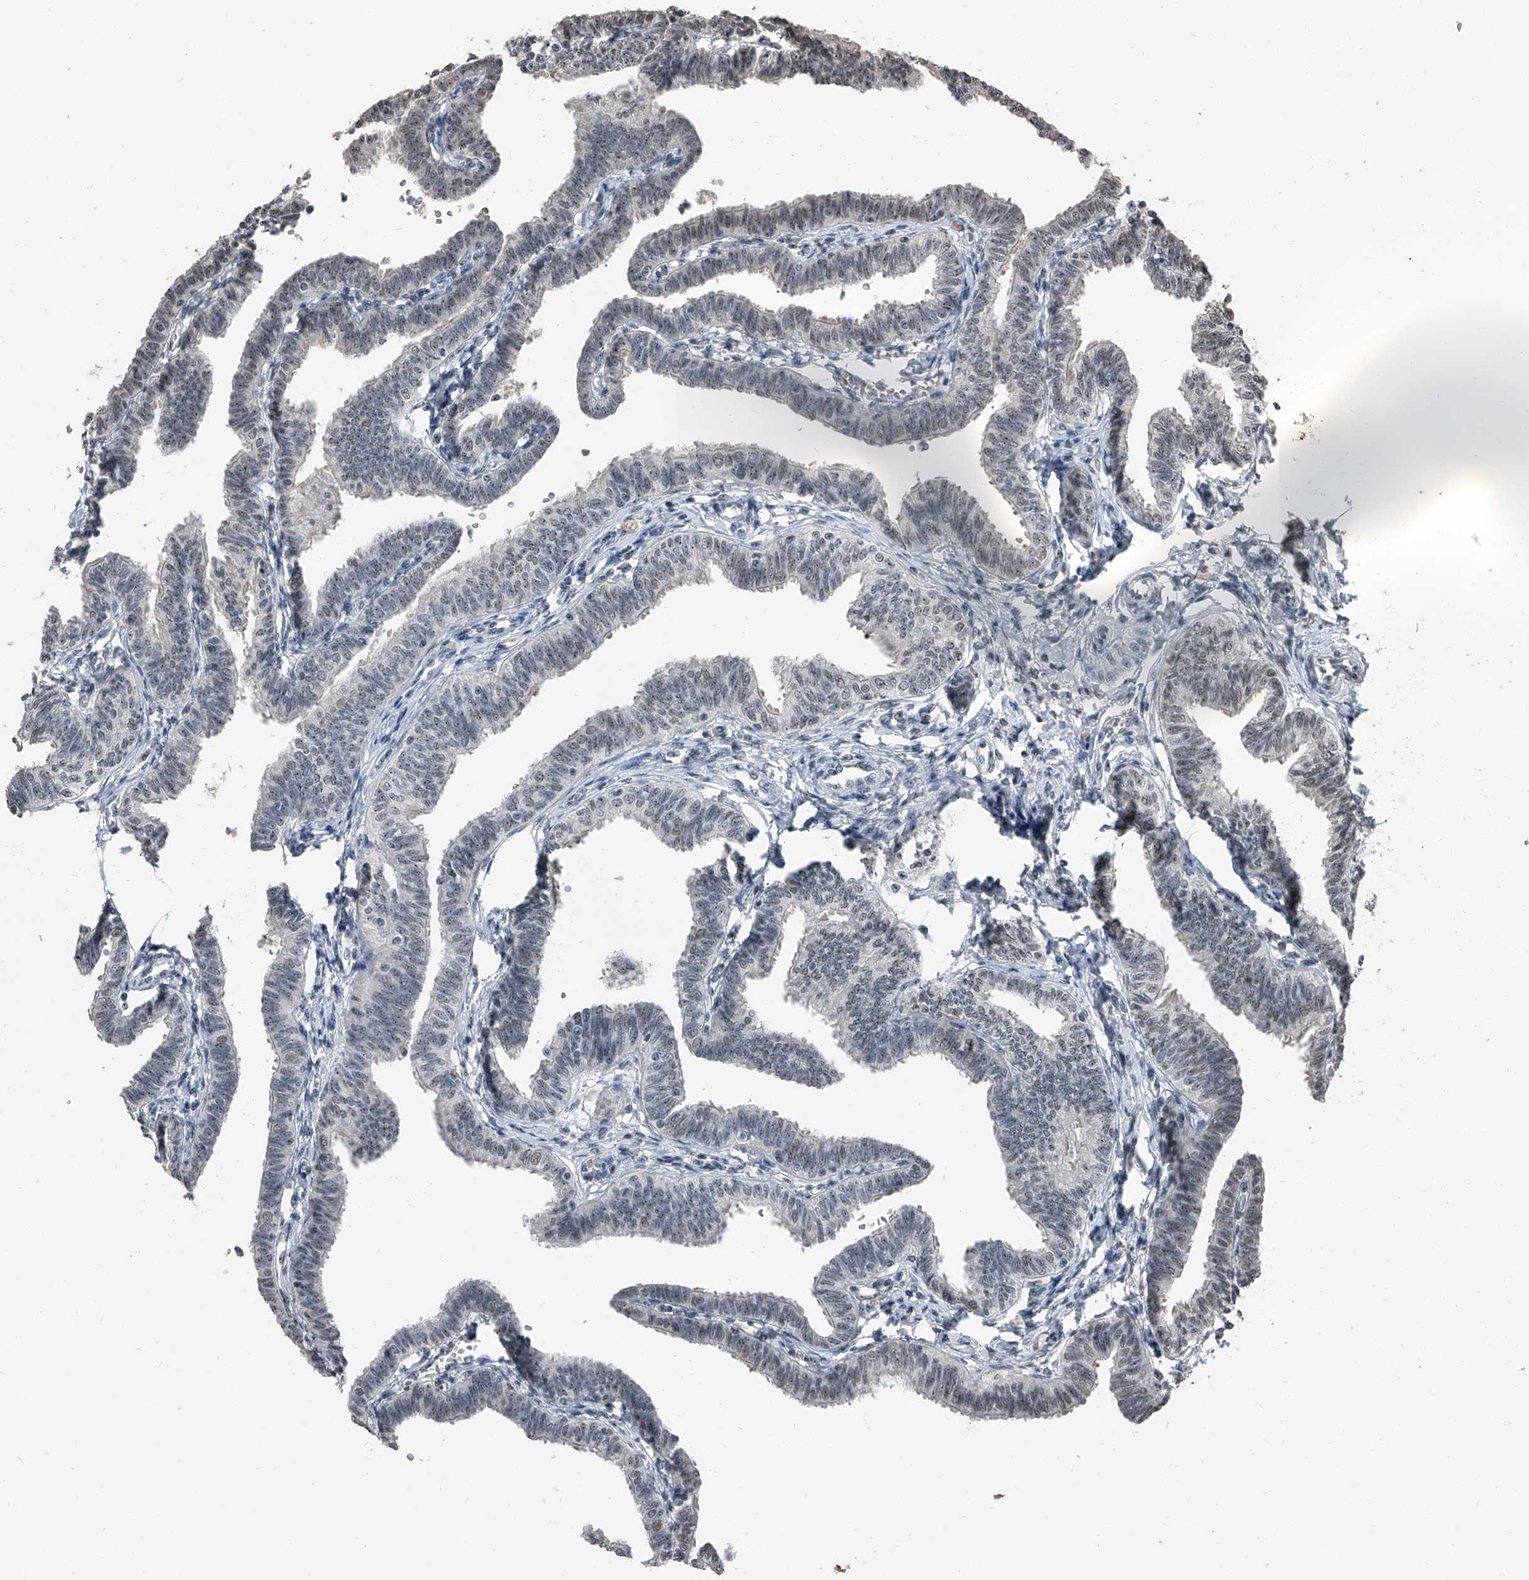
{"staining": {"intensity": "moderate", "quantity": "25%-75%", "location": "nuclear"}, "tissue": "fallopian tube", "cell_type": "Glandular cells", "image_type": "normal", "snomed": [{"axis": "morphology", "description": "Normal tissue, NOS"}, {"axis": "topography", "description": "Fallopian tube"}, {"axis": "topography", "description": "Ovary"}], "caption": "This photomicrograph demonstrates unremarkable fallopian tube stained with IHC to label a protein in brown. The nuclear of glandular cells show moderate positivity for the protein. Nuclei are counter-stained blue.", "gene": "TCOF1", "patient": {"sex": "female", "age": 23}}